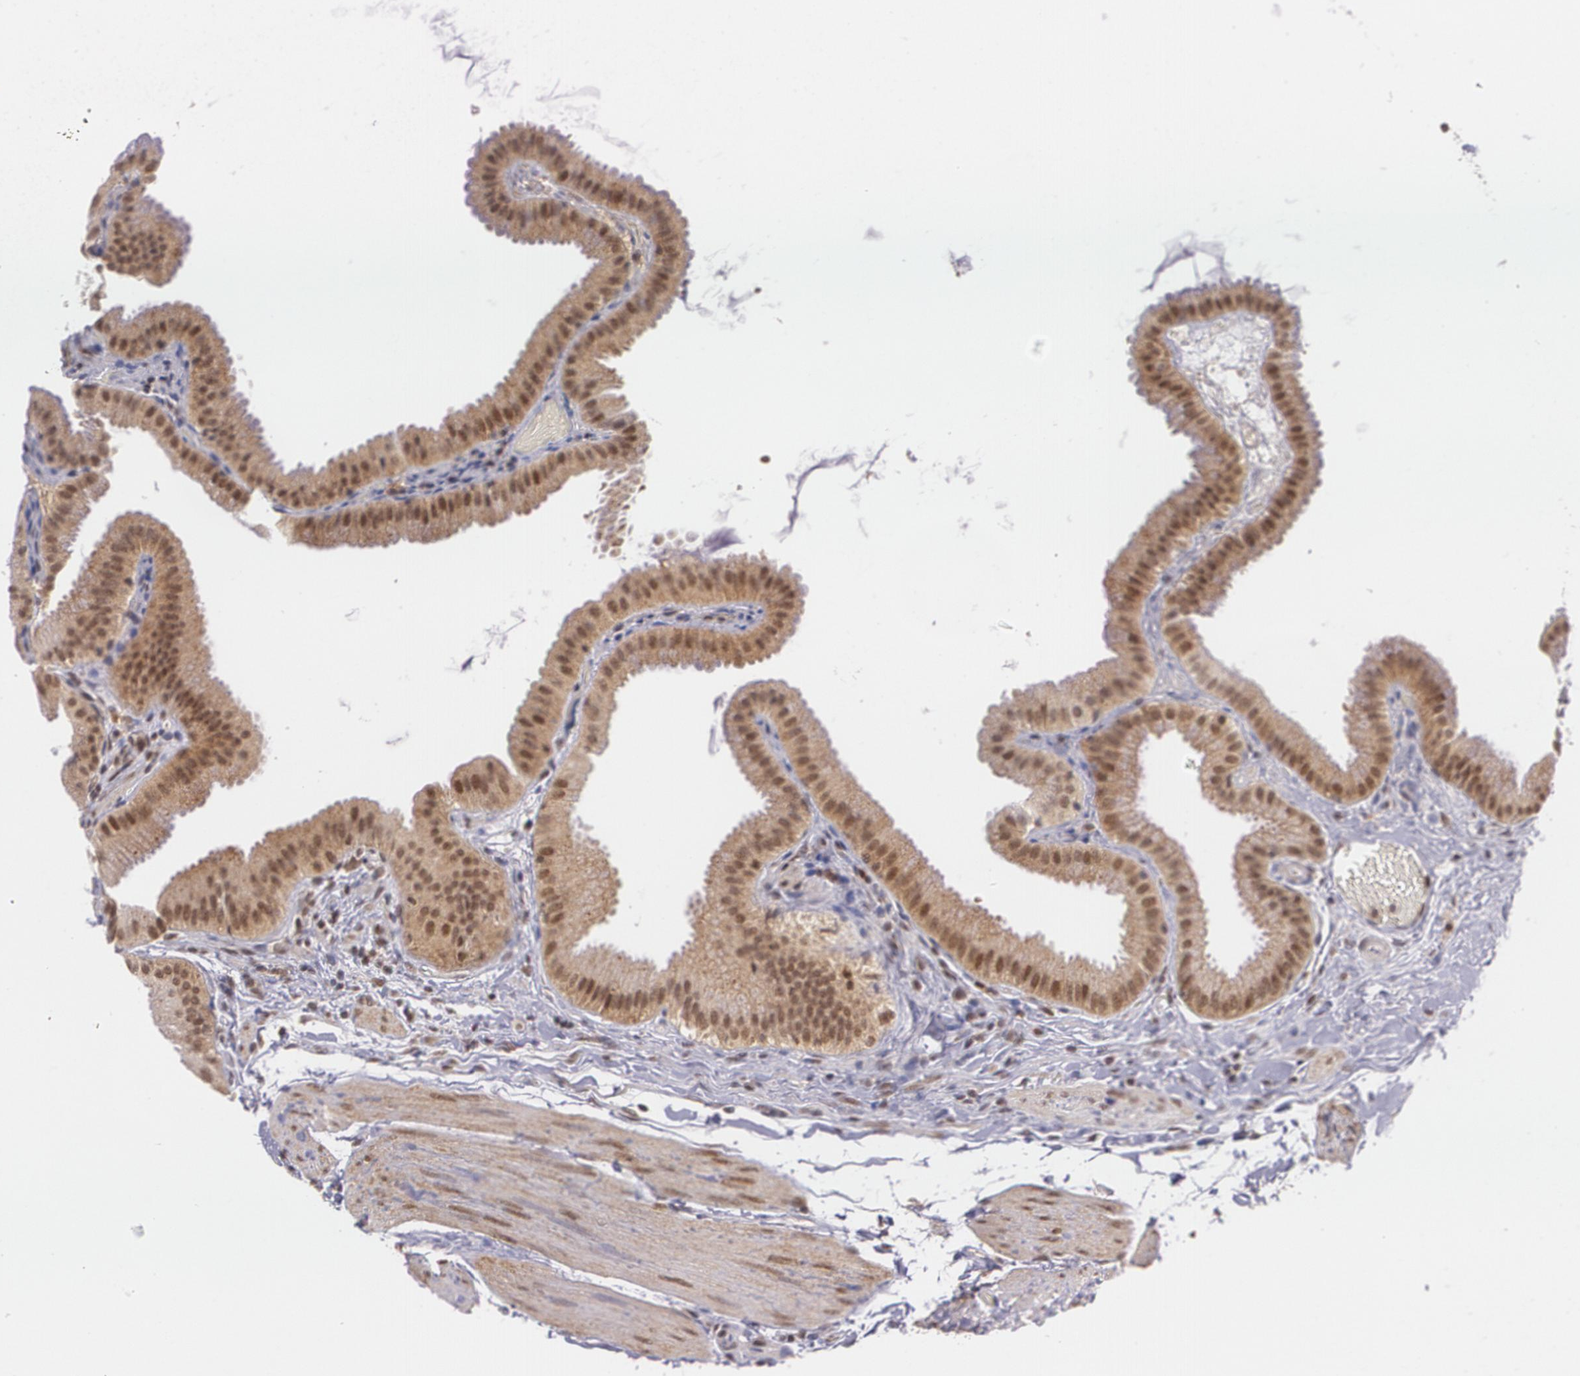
{"staining": {"intensity": "moderate", "quantity": ">75%", "location": "cytoplasmic/membranous,nuclear"}, "tissue": "gallbladder", "cell_type": "Glandular cells", "image_type": "normal", "snomed": [{"axis": "morphology", "description": "Normal tissue, NOS"}, {"axis": "topography", "description": "Gallbladder"}], "caption": "Brown immunohistochemical staining in benign human gallbladder demonstrates moderate cytoplasmic/membranous,nuclear staining in about >75% of glandular cells. (DAB (3,3'-diaminobenzidine) IHC with brightfield microscopy, high magnification).", "gene": "CUL2", "patient": {"sex": "female", "age": 63}}